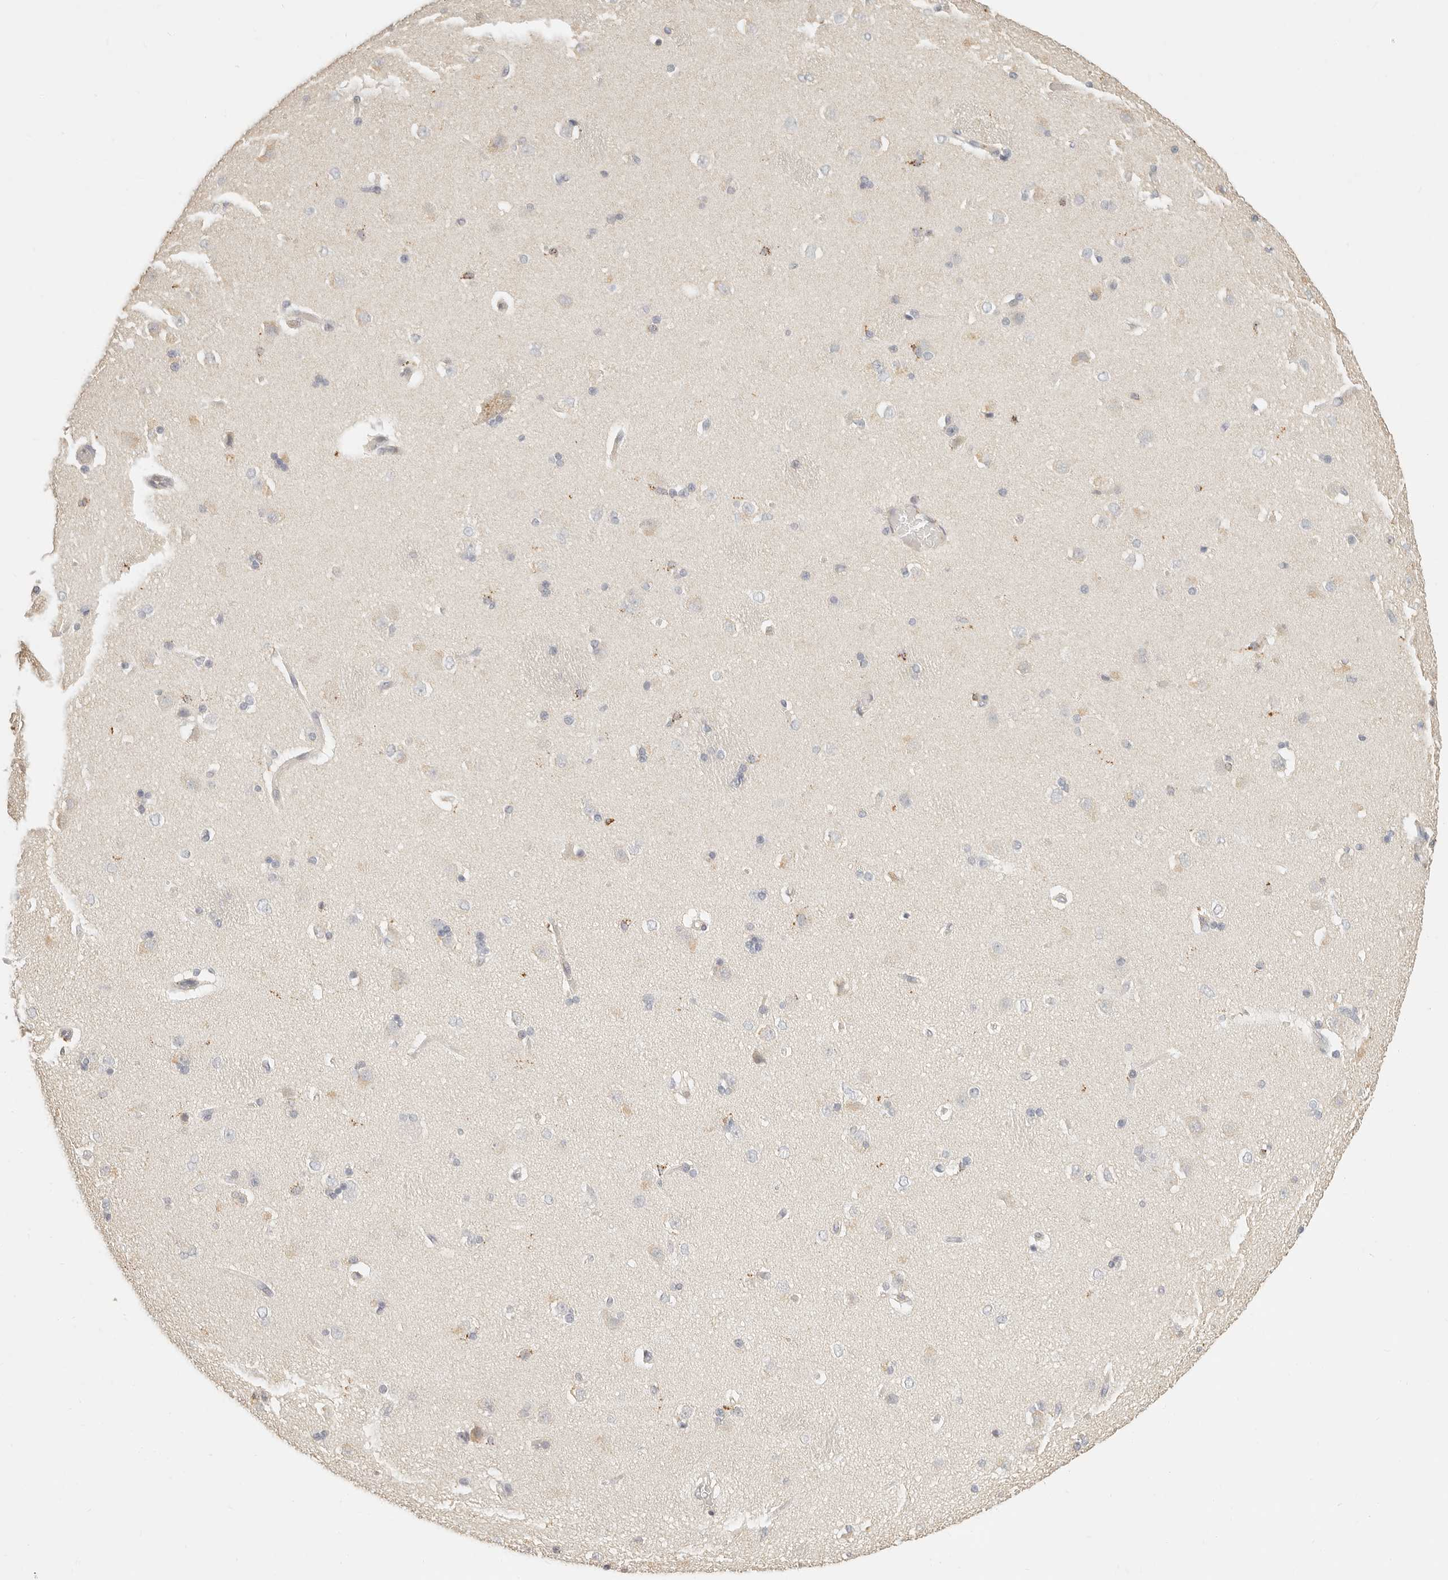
{"staining": {"intensity": "weak", "quantity": "<25%", "location": "cytoplasmic/membranous"}, "tissue": "caudate", "cell_type": "Glial cells", "image_type": "normal", "snomed": [{"axis": "morphology", "description": "Normal tissue, NOS"}, {"axis": "topography", "description": "Lateral ventricle wall"}], "caption": "A high-resolution image shows immunohistochemistry staining of normal caudate, which displays no significant positivity in glial cells.", "gene": "CNMD", "patient": {"sex": "female", "age": 19}}